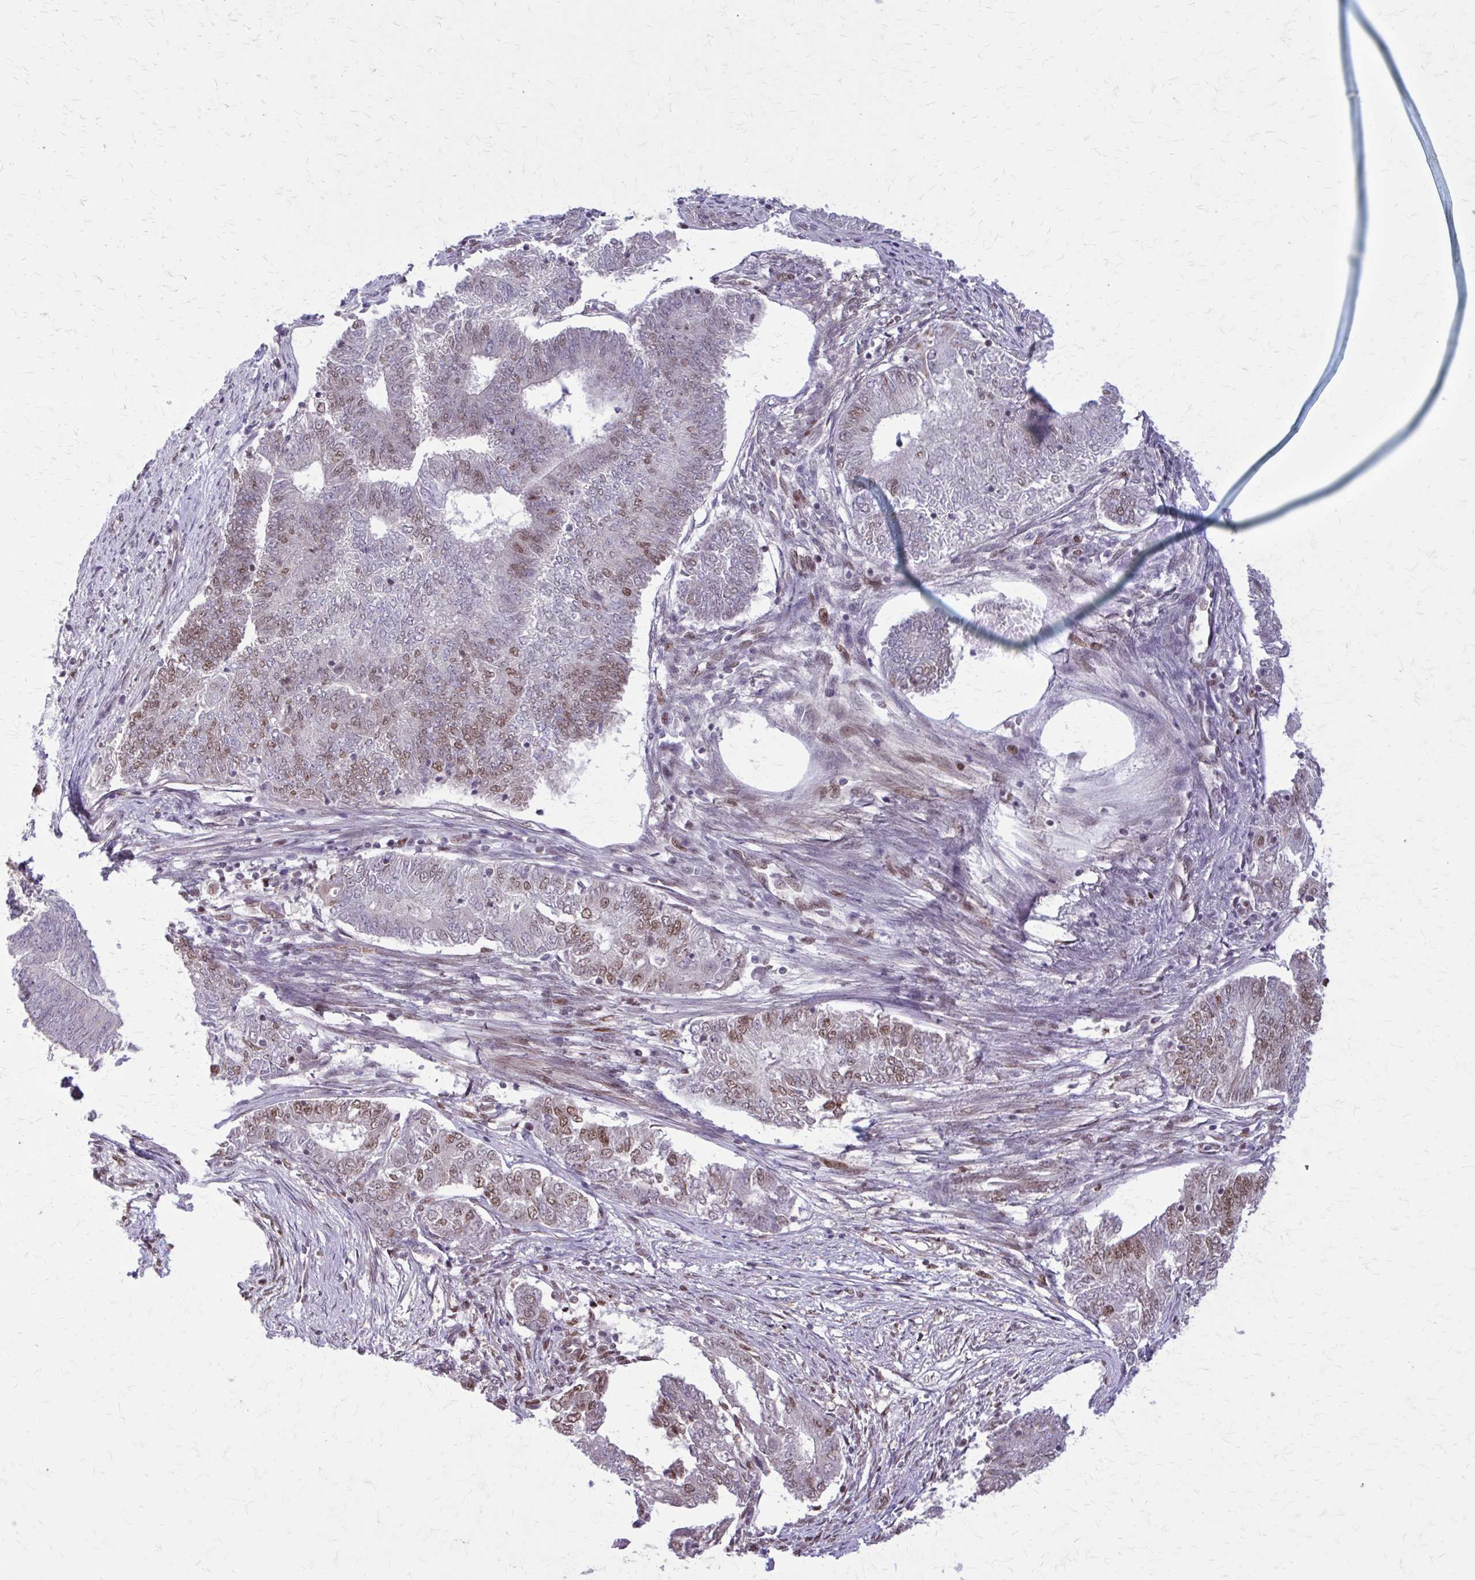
{"staining": {"intensity": "moderate", "quantity": "<25%", "location": "nuclear"}, "tissue": "endometrial cancer", "cell_type": "Tumor cells", "image_type": "cancer", "snomed": [{"axis": "morphology", "description": "Adenocarcinoma, NOS"}, {"axis": "topography", "description": "Endometrium"}], "caption": "IHC micrograph of neoplastic tissue: endometrial adenocarcinoma stained using immunohistochemistry (IHC) reveals low levels of moderate protein expression localized specifically in the nuclear of tumor cells, appearing as a nuclear brown color.", "gene": "TTF1", "patient": {"sex": "female", "age": 62}}